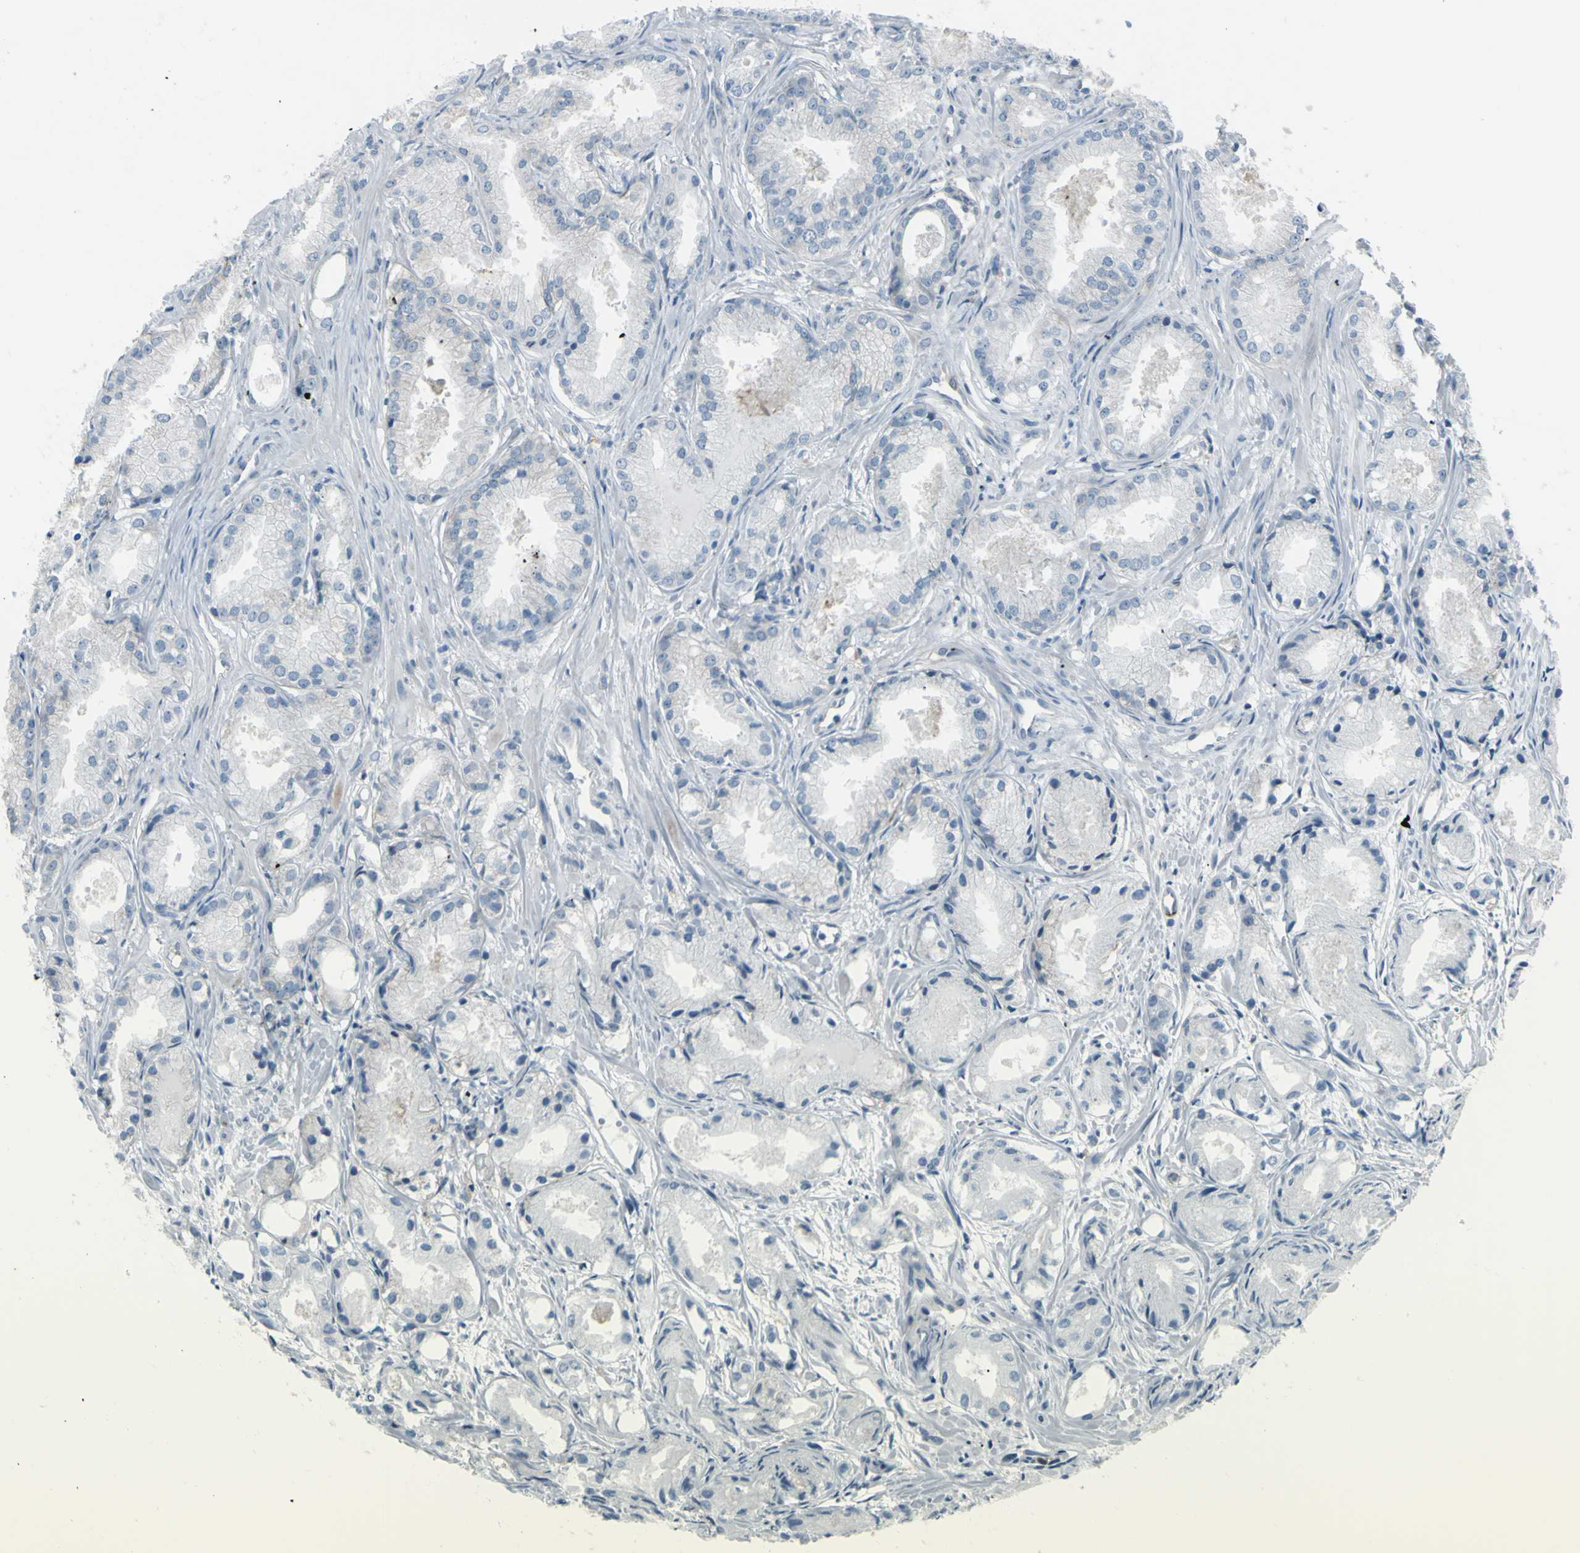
{"staining": {"intensity": "negative", "quantity": "none", "location": "none"}, "tissue": "prostate cancer", "cell_type": "Tumor cells", "image_type": "cancer", "snomed": [{"axis": "morphology", "description": "Adenocarcinoma, Low grade"}, {"axis": "topography", "description": "Prostate"}], "caption": "Immunohistochemical staining of prostate cancer (adenocarcinoma (low-grade)) shows no significant staining in tumor cells. (Brightfield microscopy of DAB (3,3'-diaminobenzidine) immunohistochemistry (IHC) at high magnification).", "gene": "GPR34", "patient": {"sex": "male", "age": 72}}